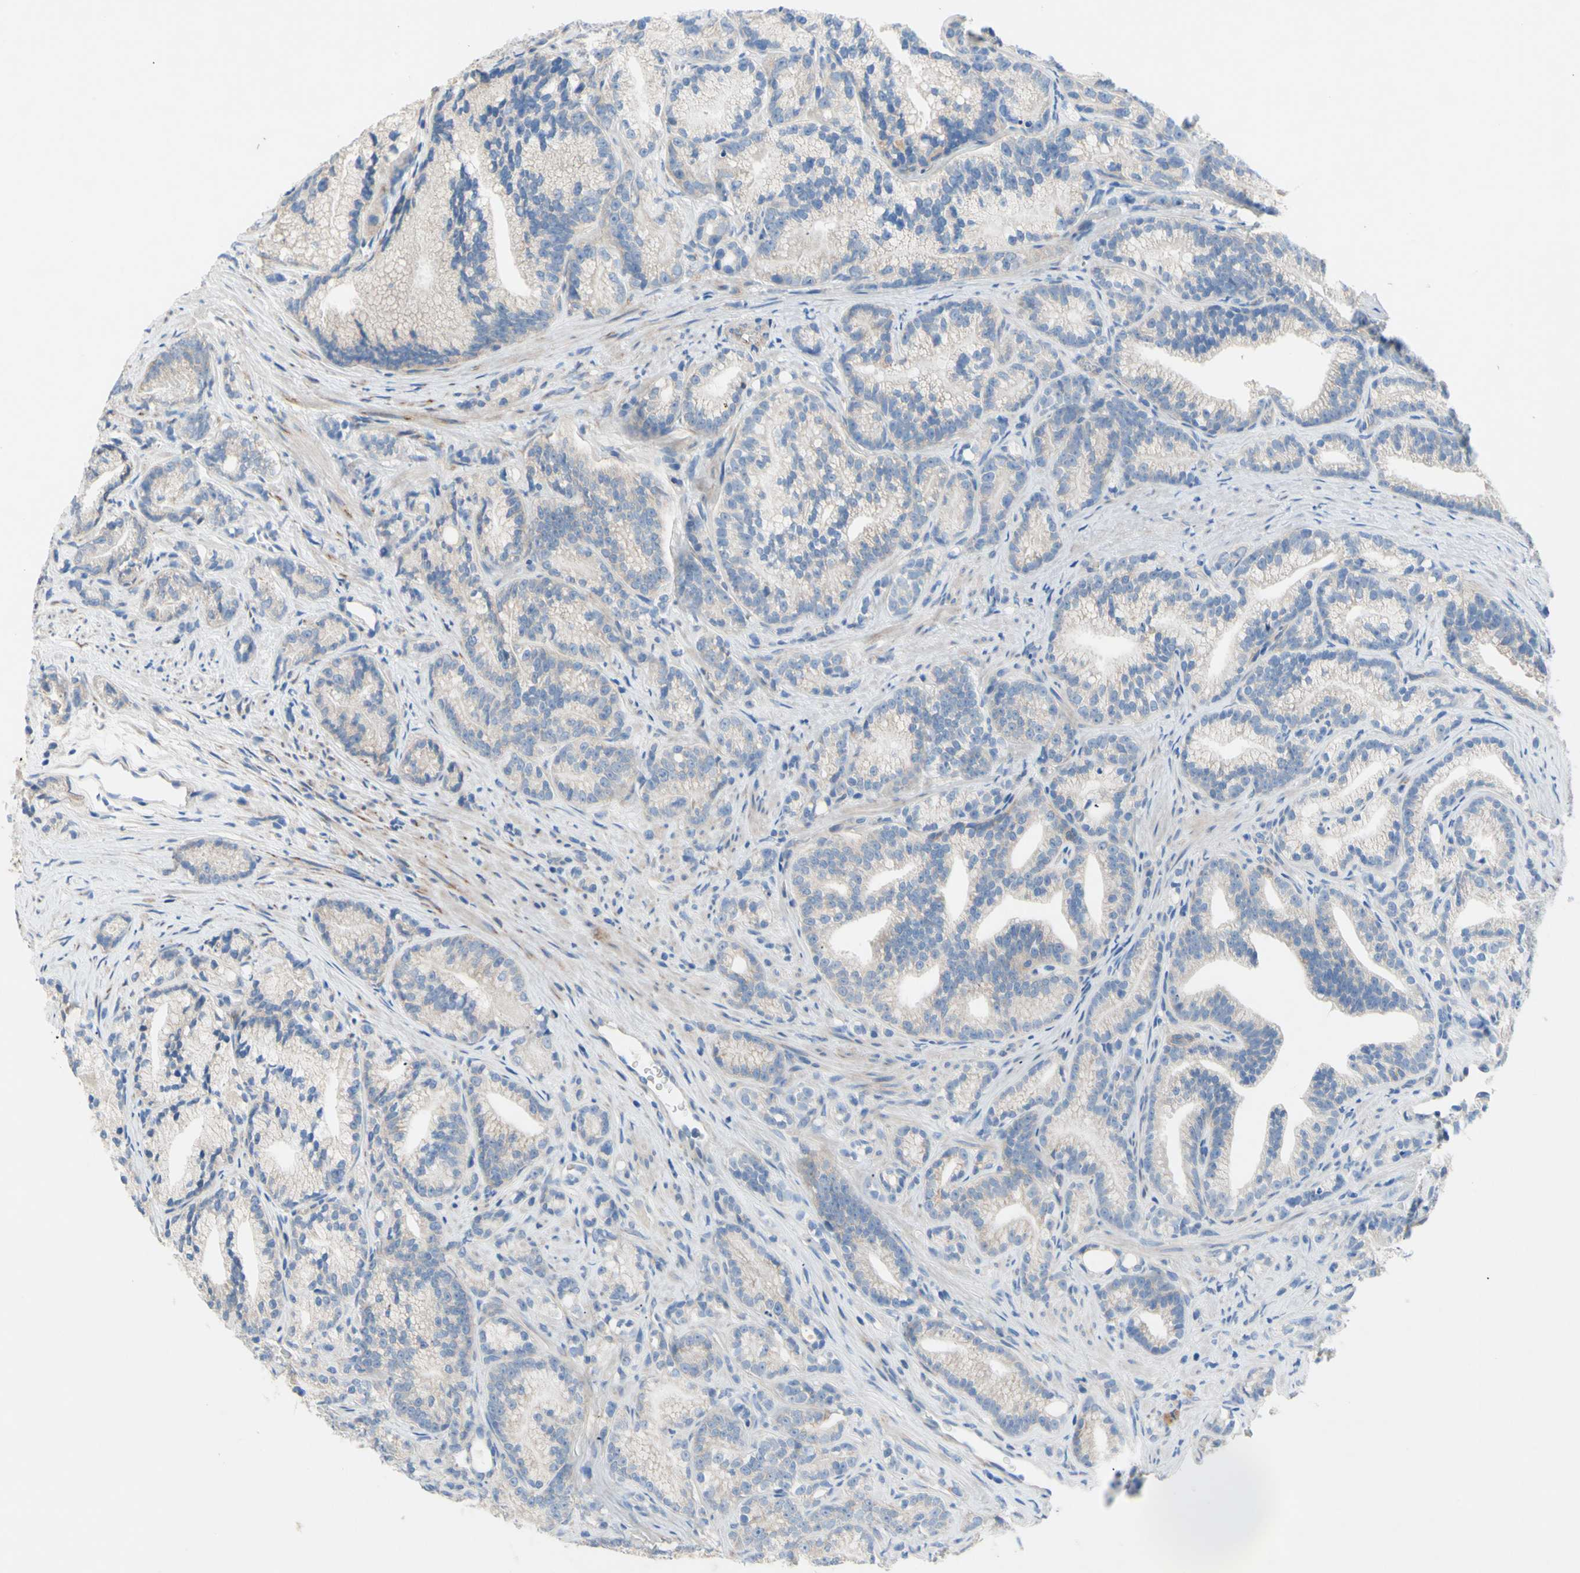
{"staining": {"intensity": "negative", "quantity": "none", "location": "none"}, "tissue": "prostate cancer", "cell_type": "Tumor cells", "image_type": "cancer", "snomed": [{"axis": "morphology", "description": "Adenocarcinoma, Low grade"}, {"axis": "topography", "description": "Prostate"}], "caption": "Immunohistochemical staining of human prostate adenocarcinoma (low-grade) displays no significant positivity in tumor cells.", "gene": "TMIGD2", "patient": {"sex": "male", "age": 89}}